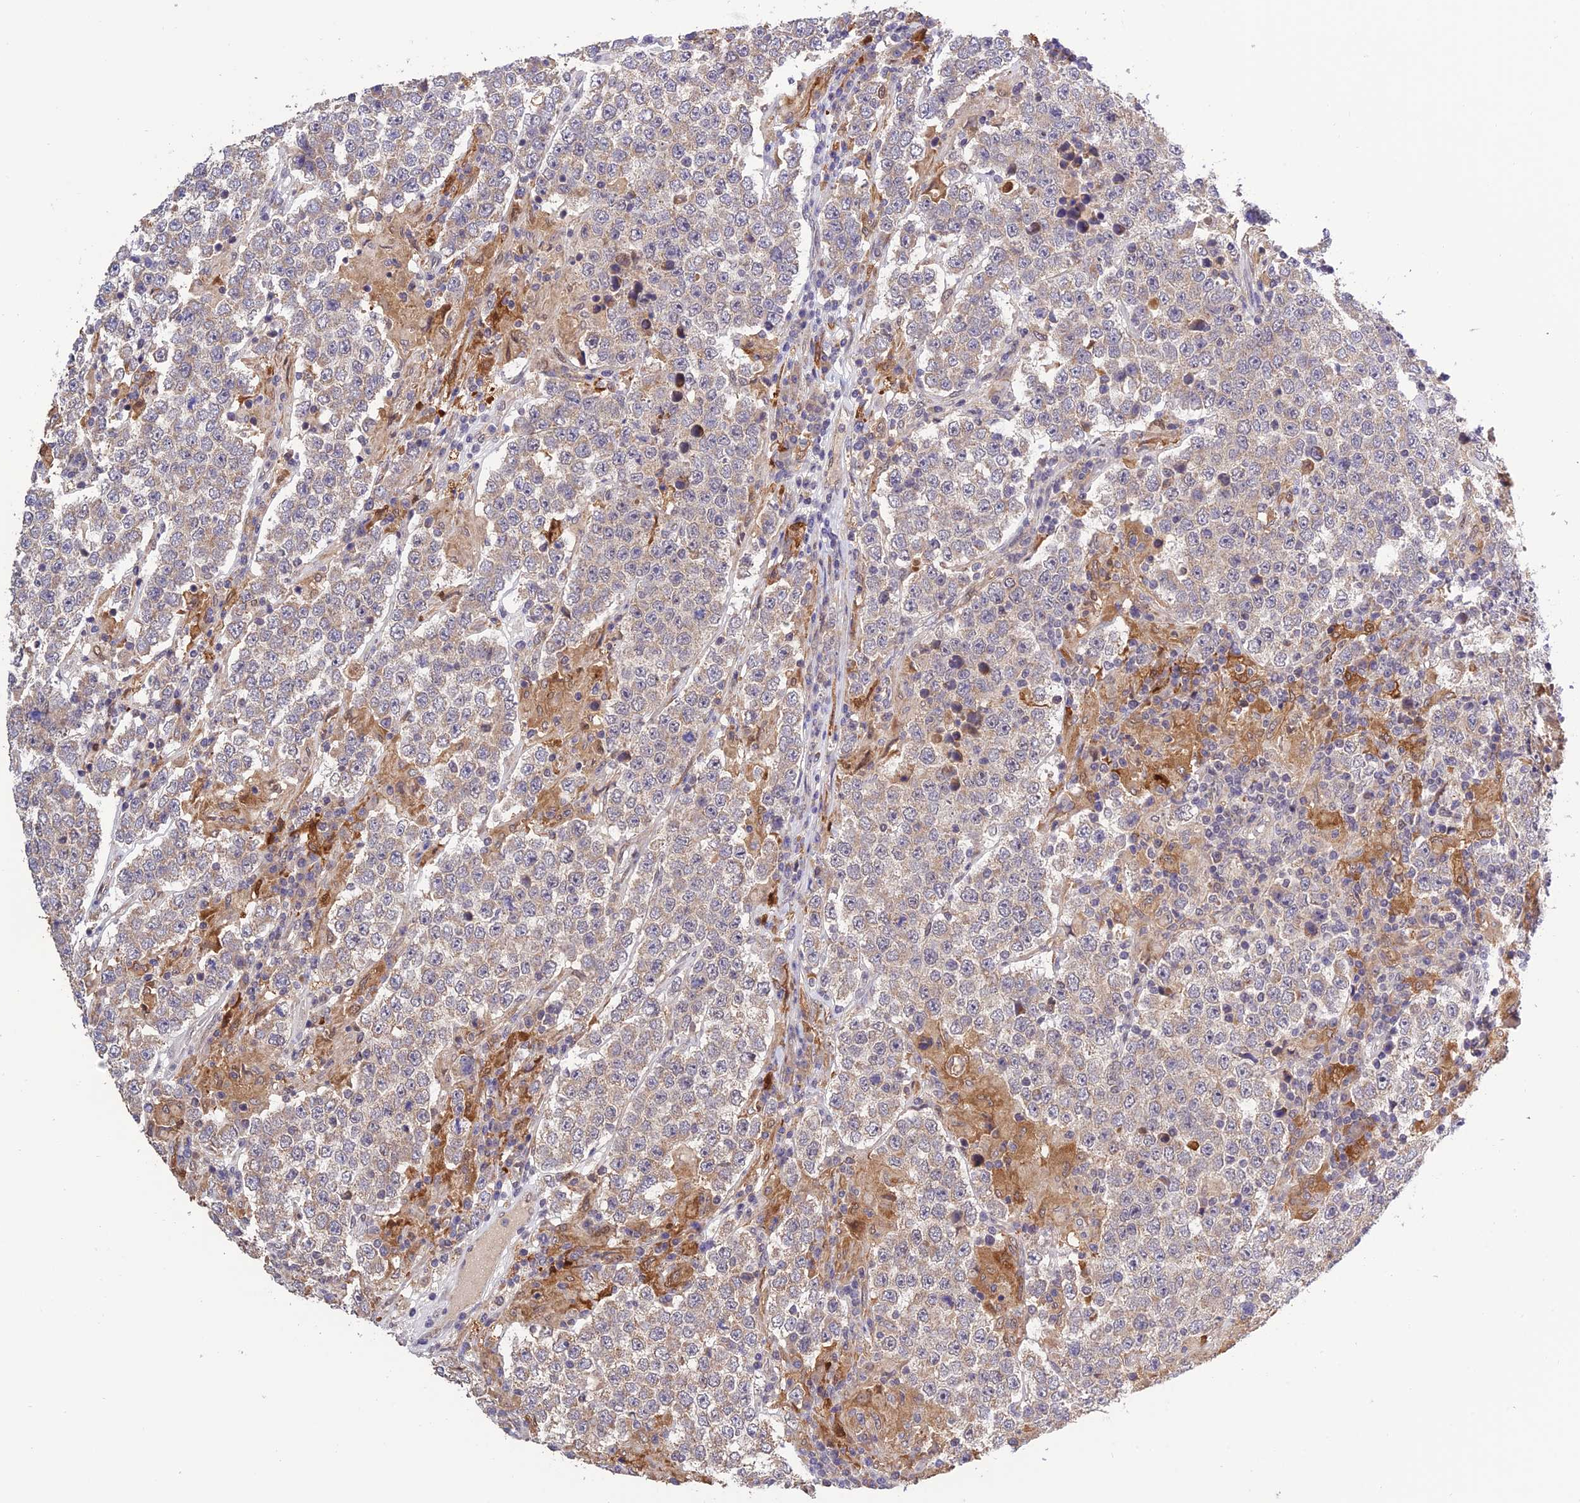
{"staining": {"intensity": "weak", "quantity": "<25%", "location": "cytoplasmic/membranous"}, "tissue": "testis cancer", "cell_type": "Tumor cells", "image_type": "cancer", "snomed": [{"axis": "morphology", "description": "Normal tissue, NOS"}, {"axis": "morphology", "description": "Urothelial carcinoma, High grade"}, {"axis": "morphology", "description": "Seminoma, NOS"}, {"axis": "morphology", "description": "Carcinoma, Embryonal, NOS"}, {"axis": "topography", "description": "Urinary bladder"}, {"axis": "topography", "description": "Testis"}], "caption": "High power microscopy micrograph of an immunohistochemistry photomicrograph of testis cancer (seminoma), revealing no significant positivity in tumor cells.", "gene": "MNS1", "patient": {"sex": "male", "age": 41}}